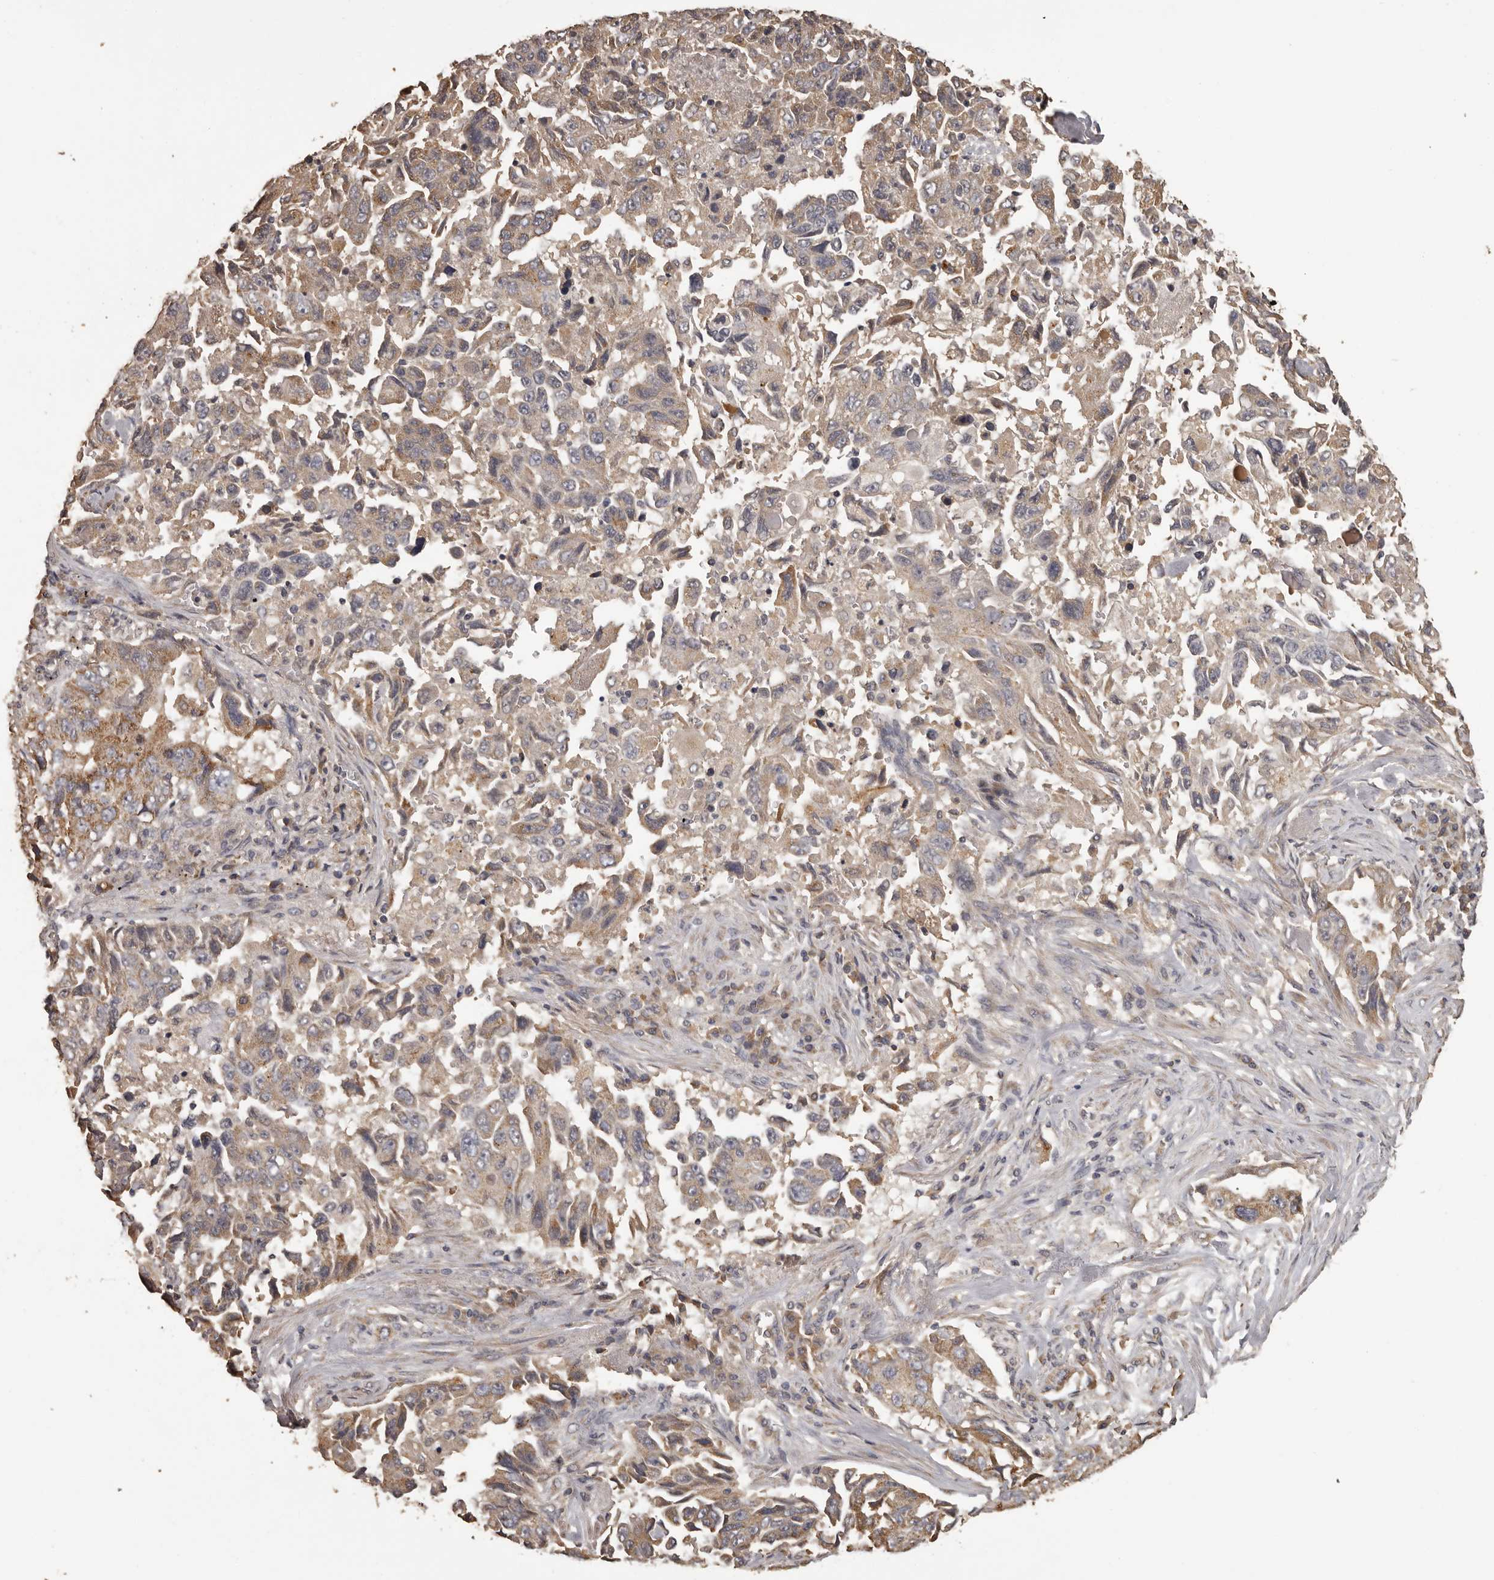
{"staining": {"intensity": "moderate", "quantity": ">75%", "location": "cytoplasmic/membranous"}, "tissue": "lung cancer", "cell_type": "Tumor cells", "image_type": "cancer", "snomed": [{"axis": "morphology", "description": "Adenocarcinoma, NOS"}, {"axis": "topography", "description": "Lung"}], "caption": "Tumor cells display moderate cytoplasmic/membranous staining in about >75% of cells in lung cancer.", "gene": "MGAT5", "patient": {"sex": "female", "age": 51}}